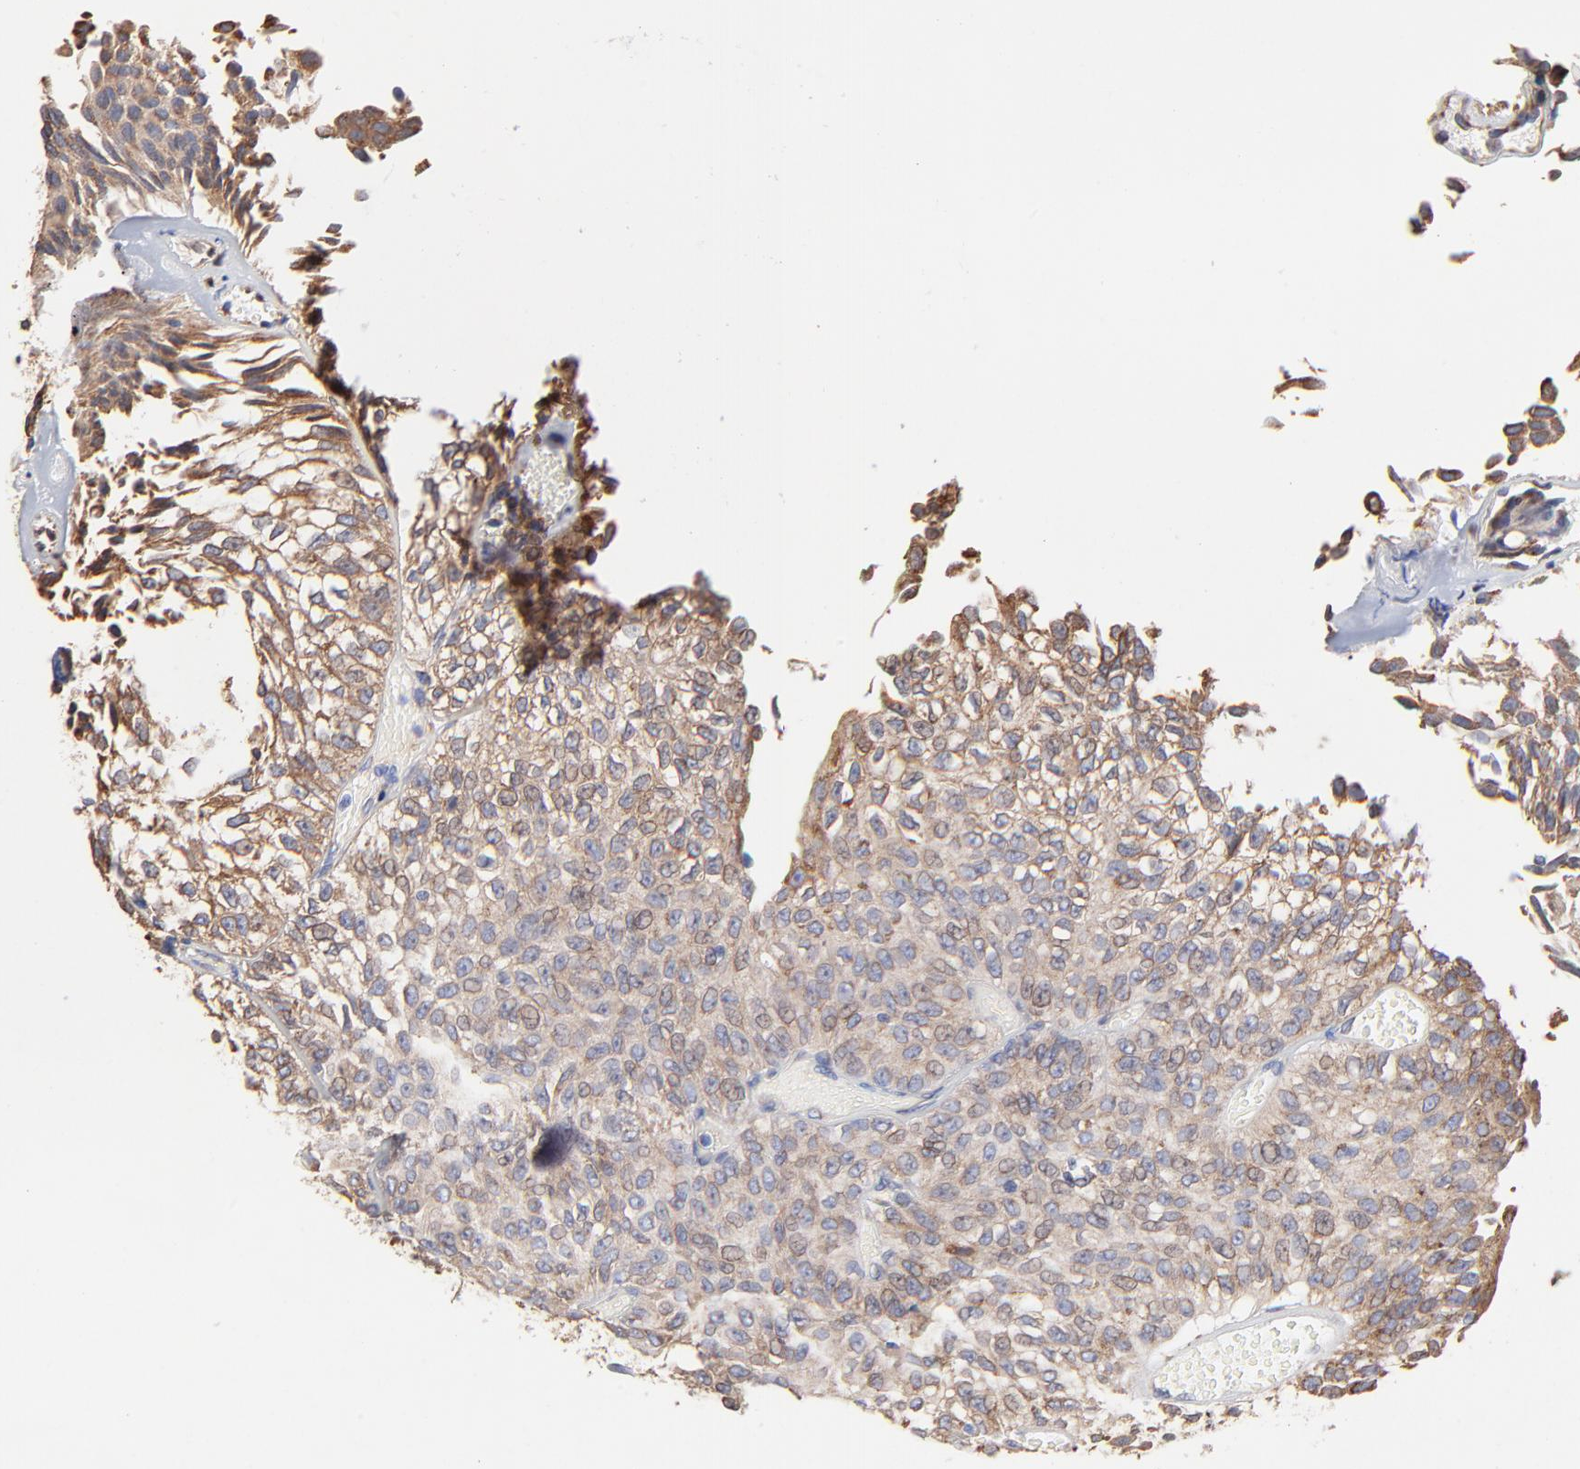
{"staining": {"intensity": "weak", "quantity": ">75%", "location": "cytoplasmic/membranous"}, "tissue": "urothelial cancer", "cell_type": "Tumor cells", "image_type": "cancer", "snomed": [{"axis": "morphology", "description": "Urothelial carcinoma, Low grade"}, {"axis": "topography", "description": "Urinary bladder"}], "caption": "Immunohistochemistry (DAB) staining of urothelial carcinoma (low-grade) reveals weak cytoplasmic/membranous protein positivity in approximately >75% of tumor cells.", "gene": "LMAN1", "patient": {"sex": "male", "age": 76}}